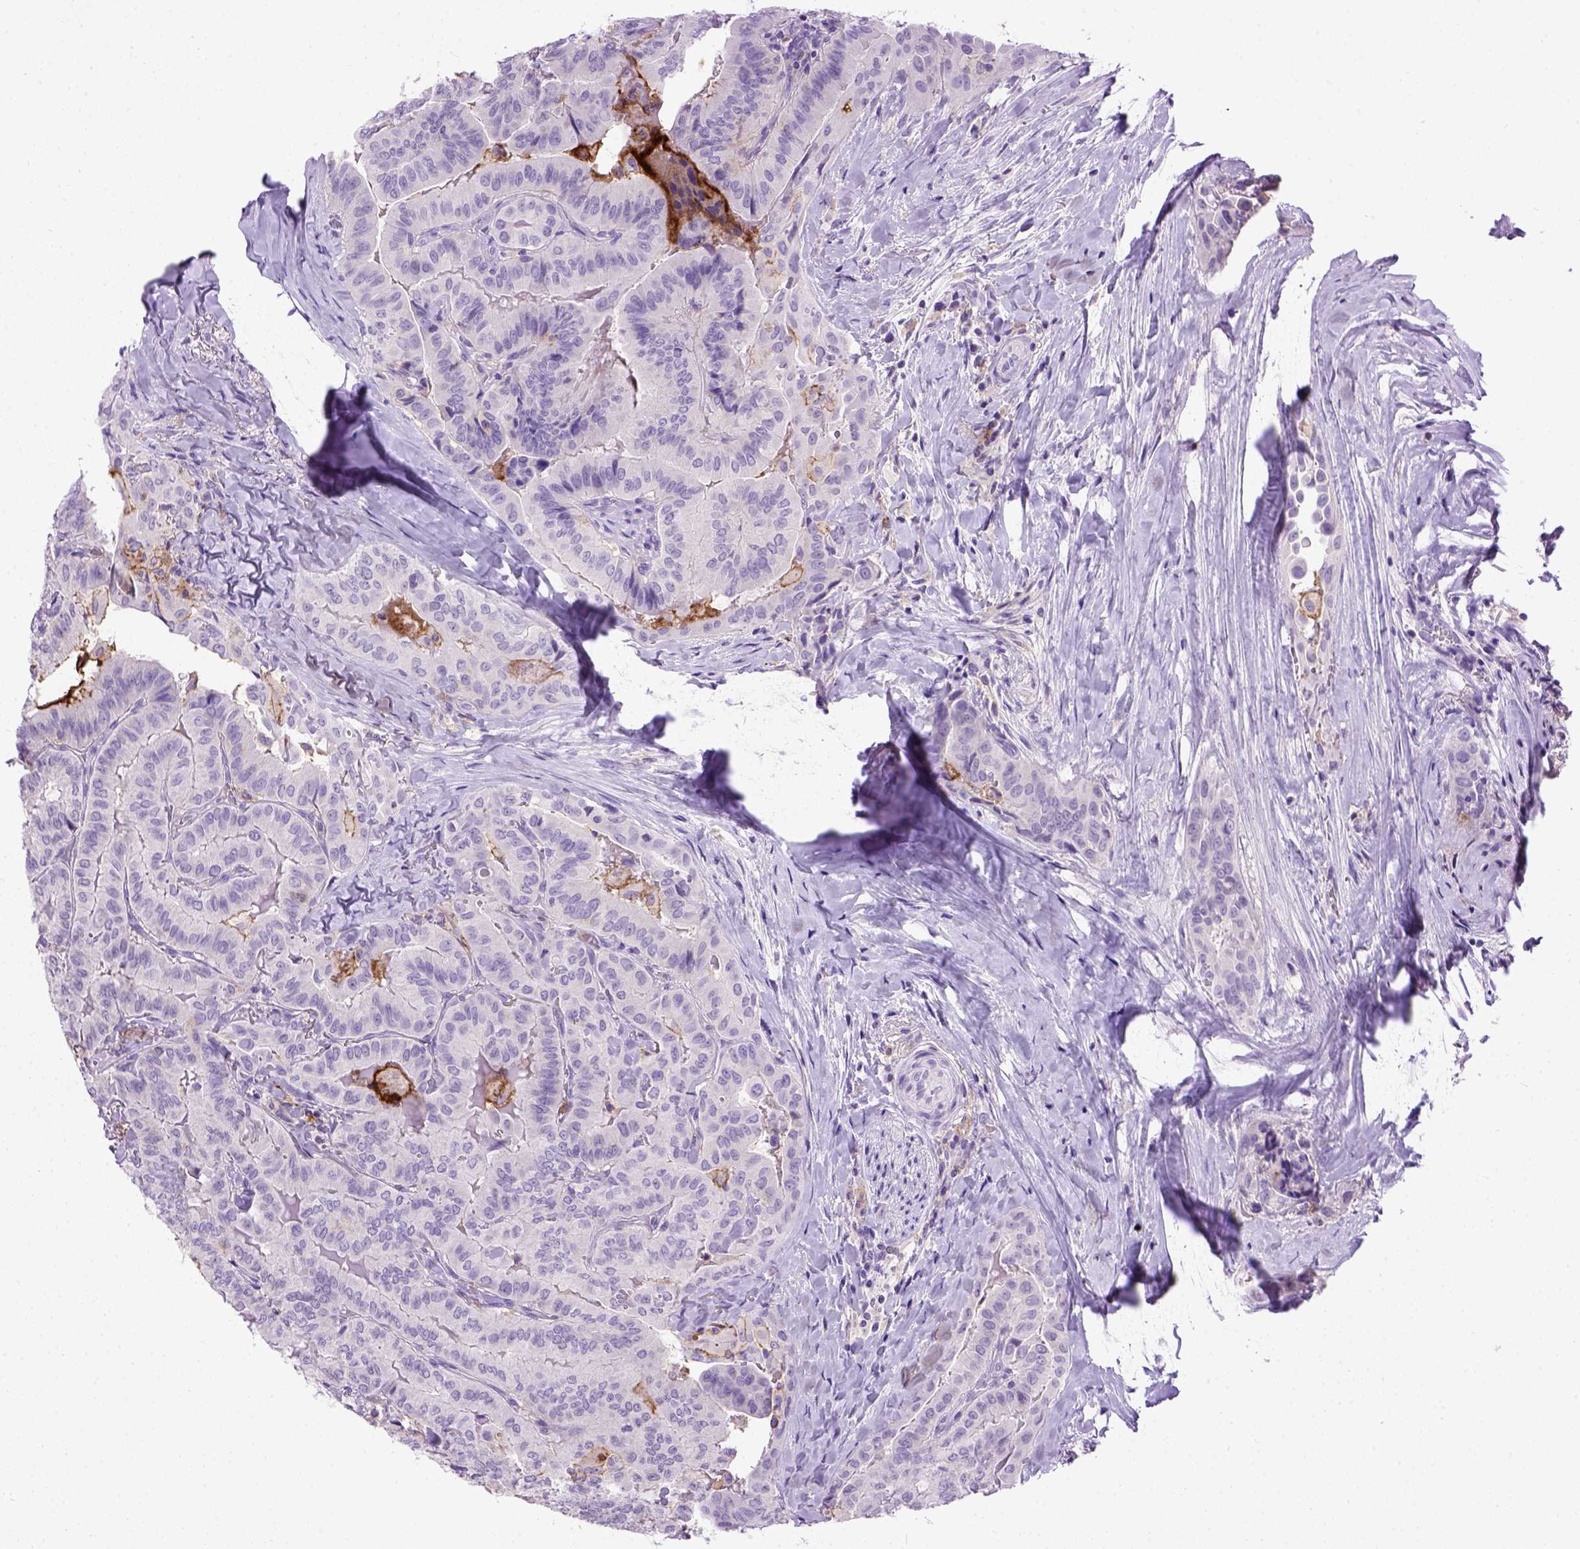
{"staining": {"intensity": "negative", "quantity": "none", "location": "none"}, "tissue": "thyroid cancer", "cell_type": "Tumor cells", "image_type": "cancer", "snomed": [{"axis": "morphology", "description": "Papillary adenocarcinoma, NOS"}, {"axis": "topography", "description": "Thyroid gland"}], "caption": "There is no significant expression in tumor cells of thyroid papillary adenocarcinoma.", "gene": "ITGAX", "patient": {"sex": "female", "age": 68}}